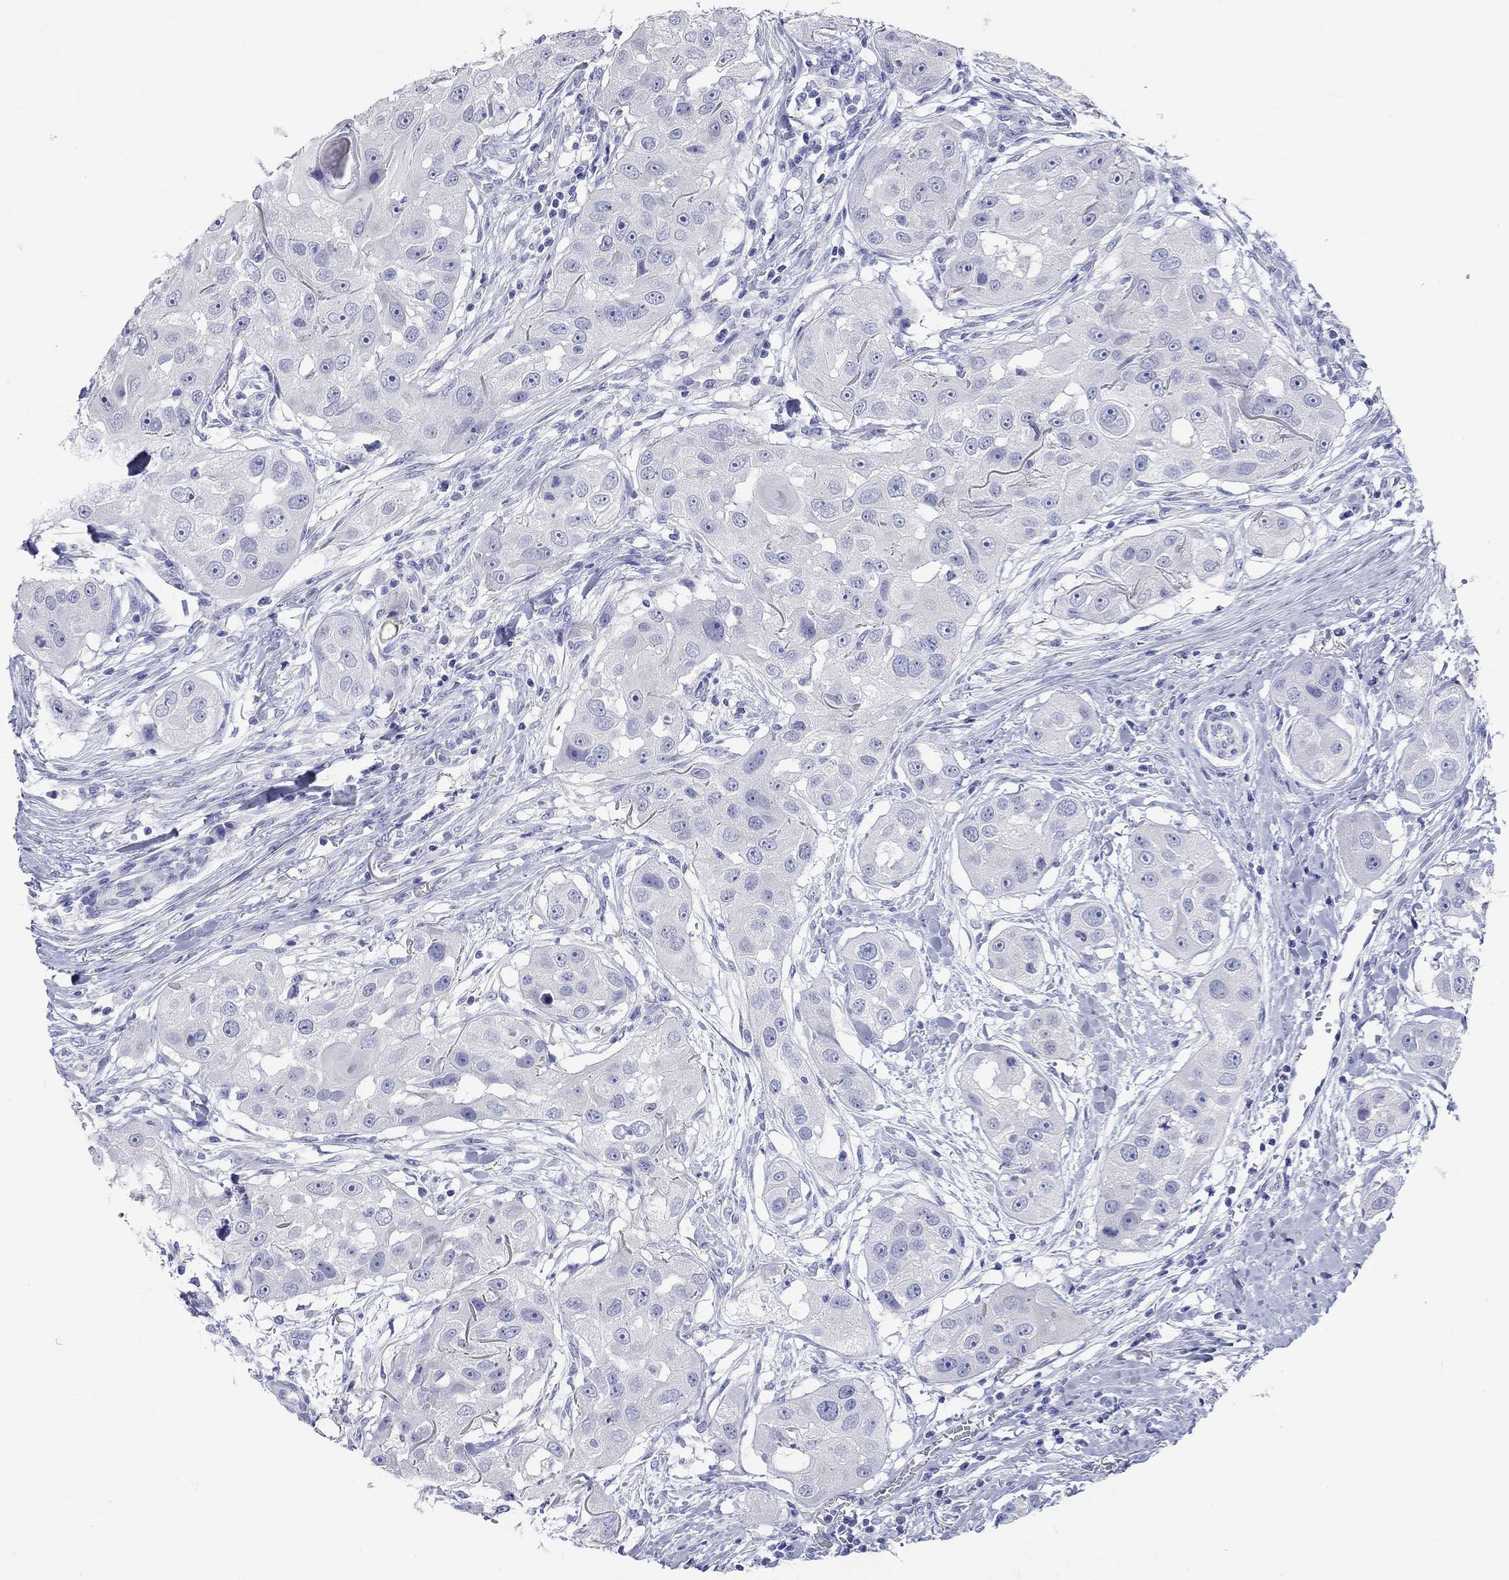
{"staining": {"intensity": "negative", "quantity": "none", "location": "none"}, "tissue": "head and neck cancer", "cell_type": "Tumor cells", "image_type": "cancer", "snomed": [{"axis": "morphology", "description": "Squamous cell carcinoma, NOS"}, {"axis": "topography", "description": "Head-Neck"}], "caption": "IHC image of human head and neck cancer (squamous cell carcinoma) stained for a protein (brown), which exhibits no positivity in tumor cells.", "gene": "SPATA9", "patient": {"sex": "male", "age": 51}}